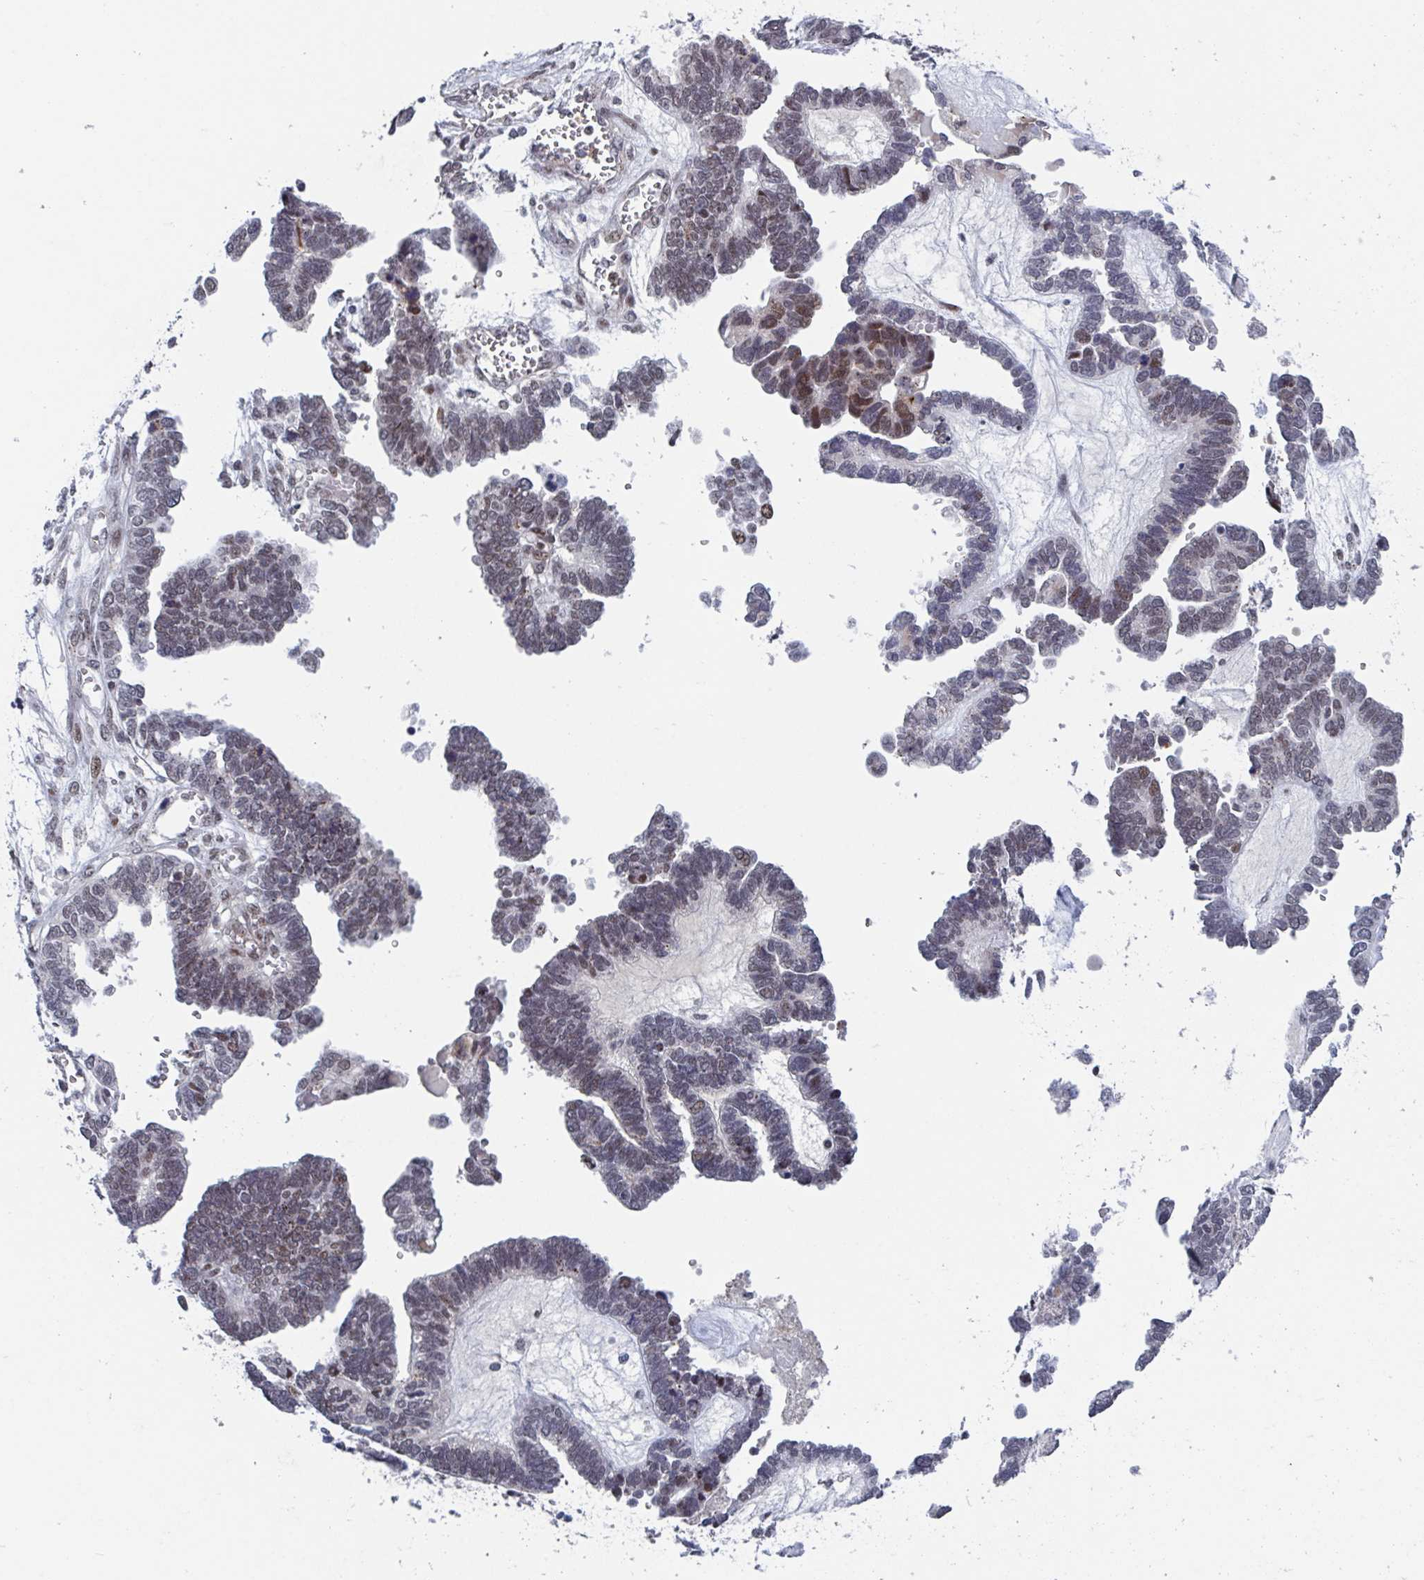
{"staining": {"intensity": "weak", "quantity": "25%-75%", "location": "nuclear"}, "tissue": "ovarian cancer", "cell_type": "Tumor cells", "image_type": "cancer", "snomed": [{"axis": "morphology", "description": "Cystadenocarcinoma, serous, NOS"}, {"axis": "topography", "description": "Ovary"}], "caption": "This image exhibits IHC staining of ovarian cancer, with low weak nuclear staining in approximately 25%-75% of tumor cells.", "gene": "RNF212", "patient": {"sex": "female", "age": 51}}